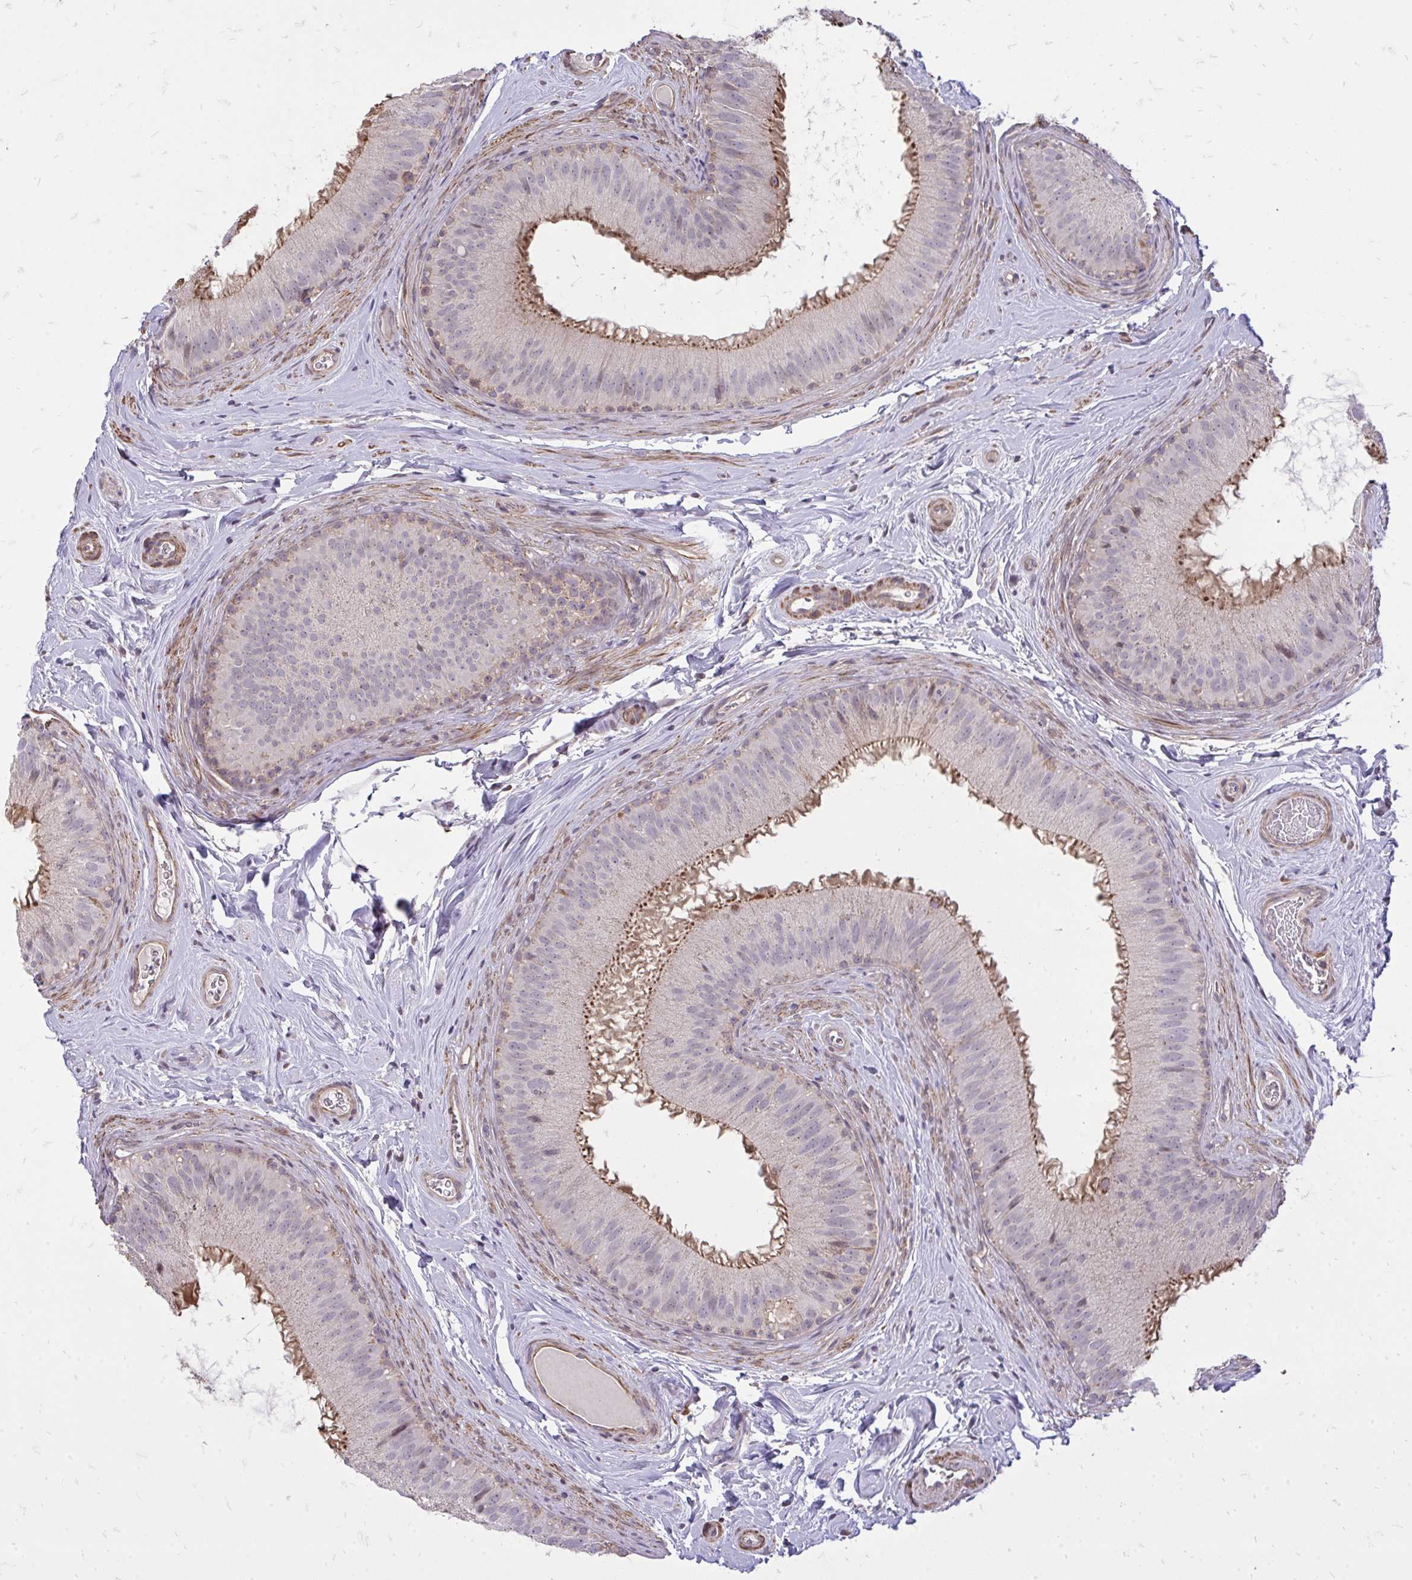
{"staining": {"intensity": "strong", "quantity": "<25%", "location": "cytoplasmic/membranous"}, "tissue": "epididymis", "cell_type": "Glandular cells", "image_type": "normal", "snomed": [{"axis": "morphology", "description": "Normal tissue, NOS"}, {"axis": "topography", "description": "Epididymis"}], "caption": "Brown immunohistochemical staining in unremarkable human epididymis displays strong cytoplasmic/membranous expression in approximately <25% of glandular cells.", "gene": "SLC7A5", "patient": {"sex": "male", "age": 44}}